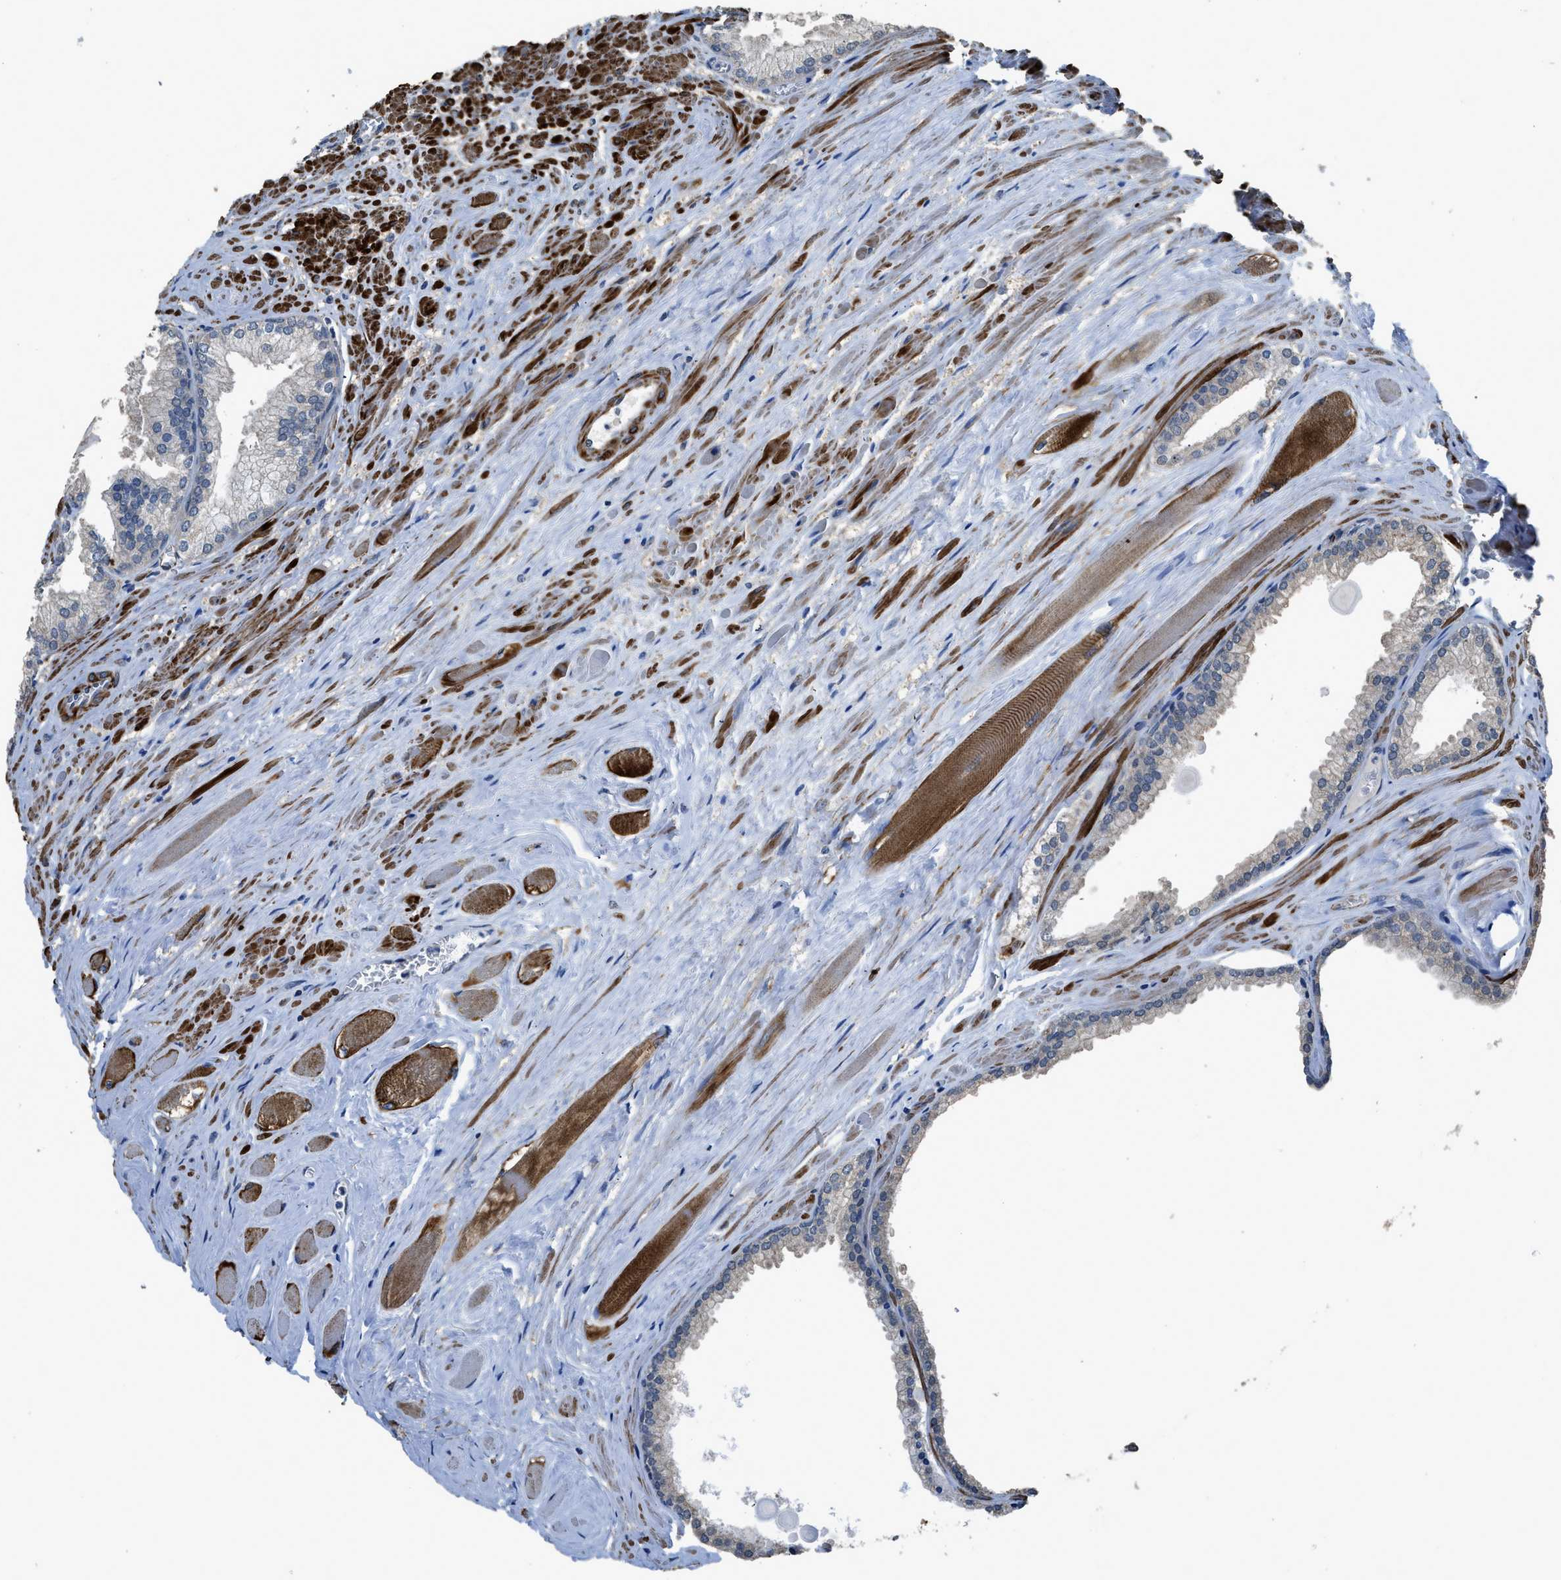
{"staining": {"intensity": "negative", "quantity": "none", "location": "none"}, "tissue": "prostate cancer", "cell_type": "Tumor cells", "image_type": "cancer", "snomed": [{"axis": "morphology", "description": "Adenocarcinoma, Low grade"}, {"axis": "topography", "description": "Prostate"}], "caption": "Protein analysis of prostate cancer (adenocarcinoma (low-grade)) shows no significant staining in tumor cells.", "gene": "SYNM", "patient": {"sex": "male", "age": 59}}